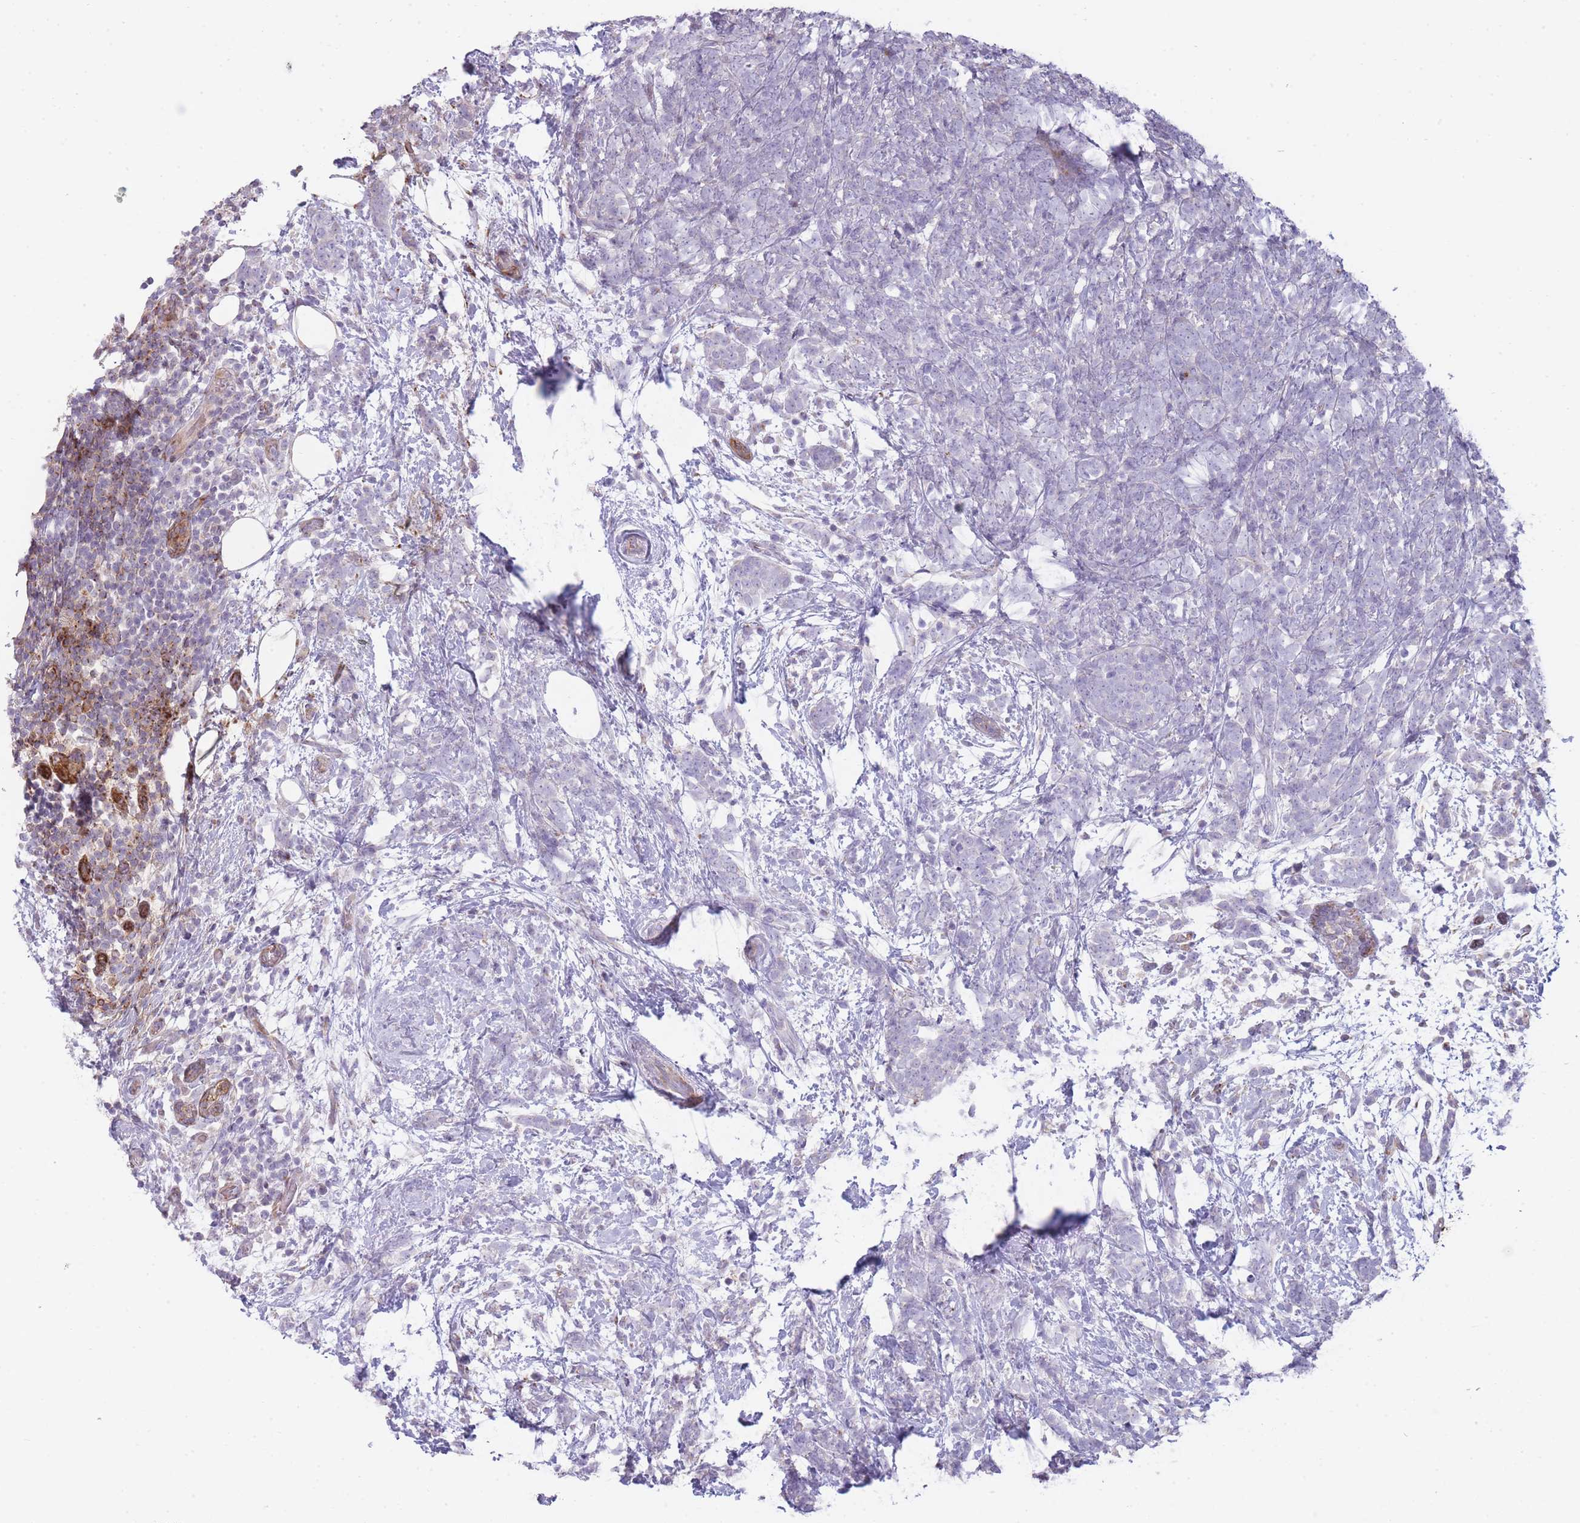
{"staining": {"intensity": "negative", "quantity": "none", "location": "none"}, "tissue": "breast cancer", "cell_type": "Tumor cells", "image_type": "cancer", "snomed": [{"axis": "morphology", "description": "Lobular carcinoma"}, {"axis": "topography", "description": "Breast"}], "caption": "Tumor cells are negative for brown protein staining in breast cancer.", "gene": "PPP3R2", "patient": {"sex": "female", "age": 58}}